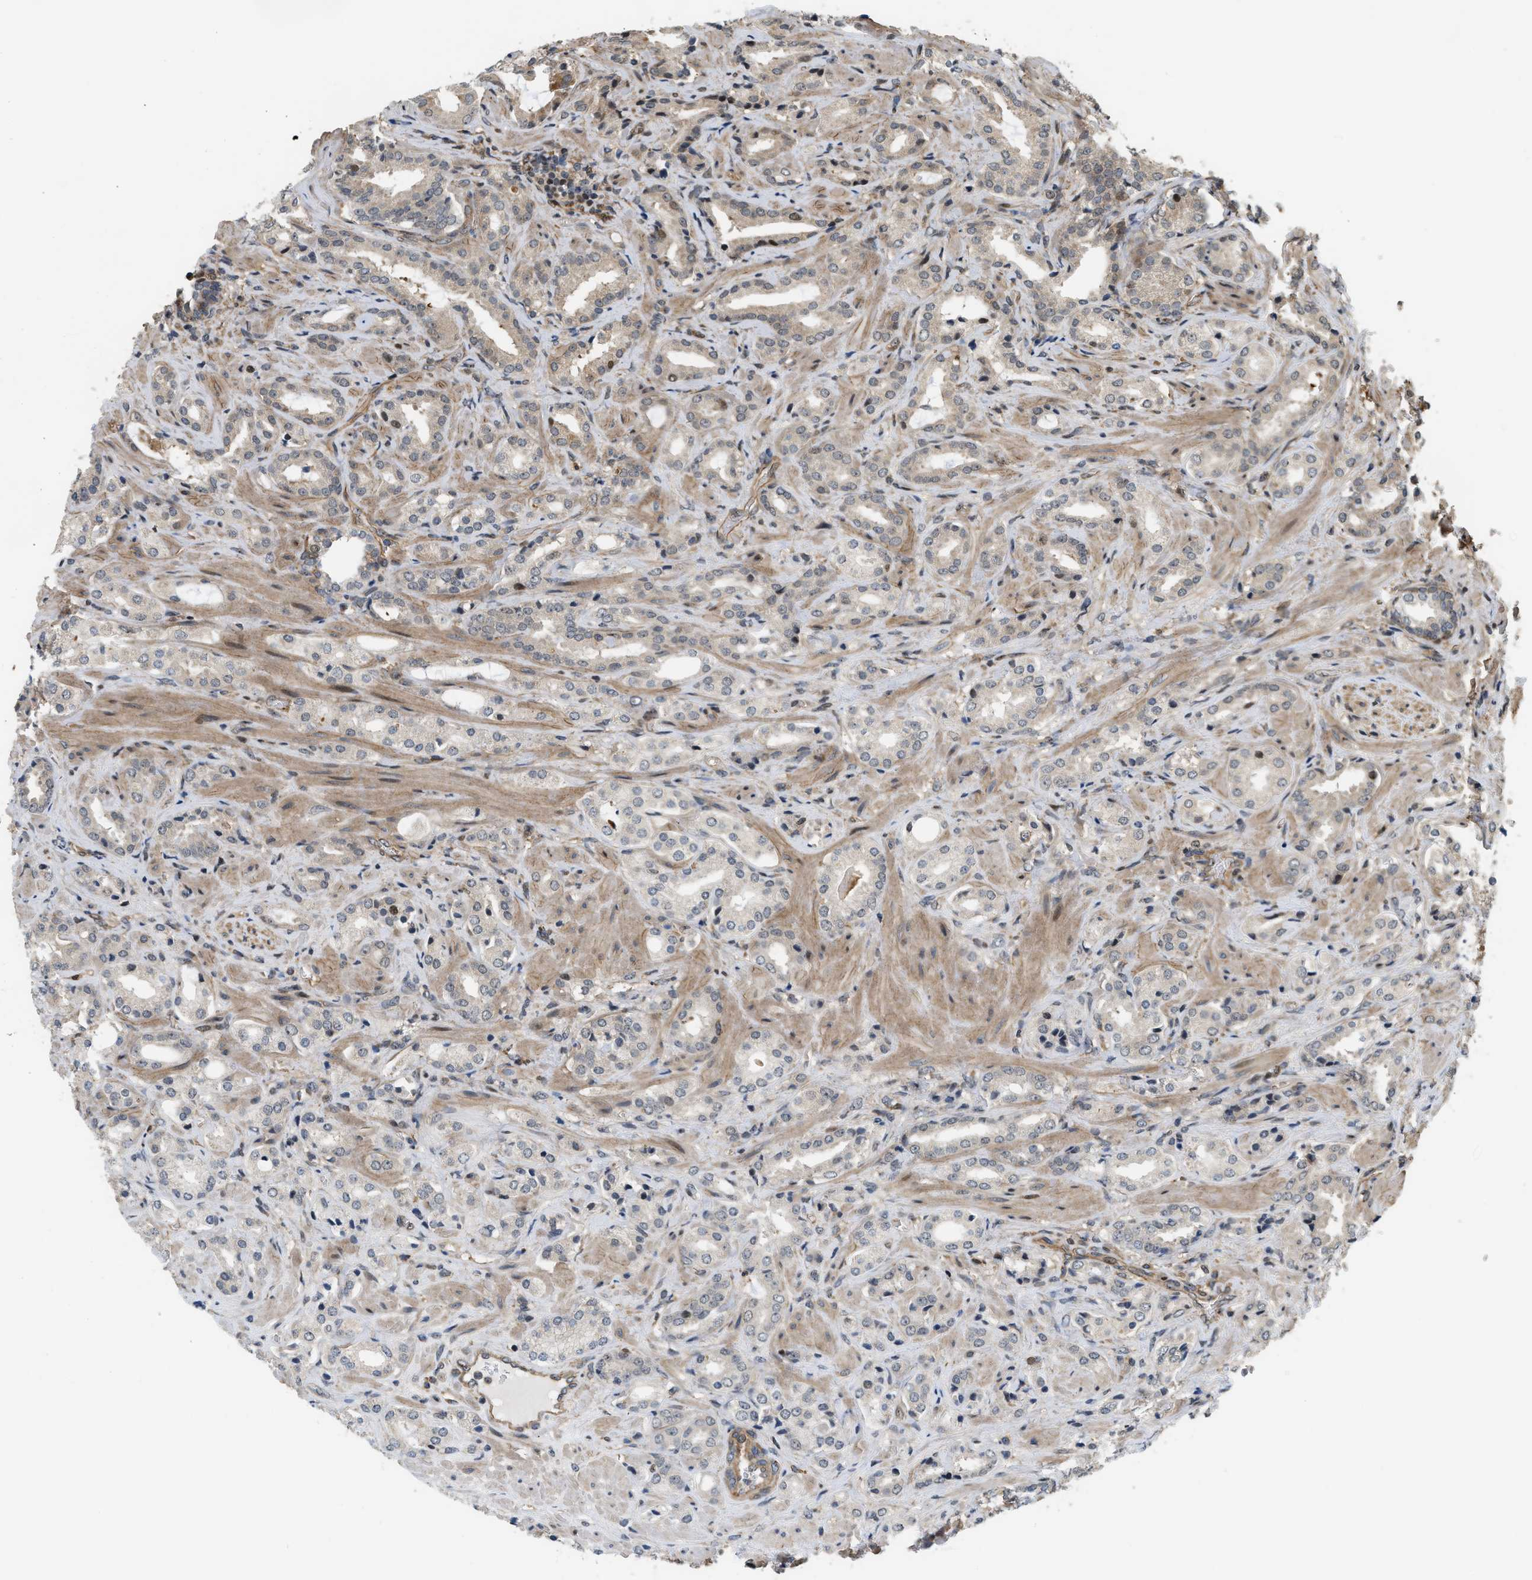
{"staining": {"intensity": "negative", "quantity": "none", "location": "none"}, "tissue": "prostate cancer", "cell_type": "Tumor cells", "image_type": "cancer", "snomed": [{"axis": "morphology", "description": "Adenocarcinoma, High grade"}, {"axis": "topography", "description": "Prostate"}], "caption": "A high-resolution photomicrograph shows IHC staining of prostate cancer, which shows no significant positivity in tumor cells. (Immunohistochemistry (ihc), brightfield microscopy, high magnification).", "gene": "LTA4H", "patient": {"sex": "male", "age": 64}}